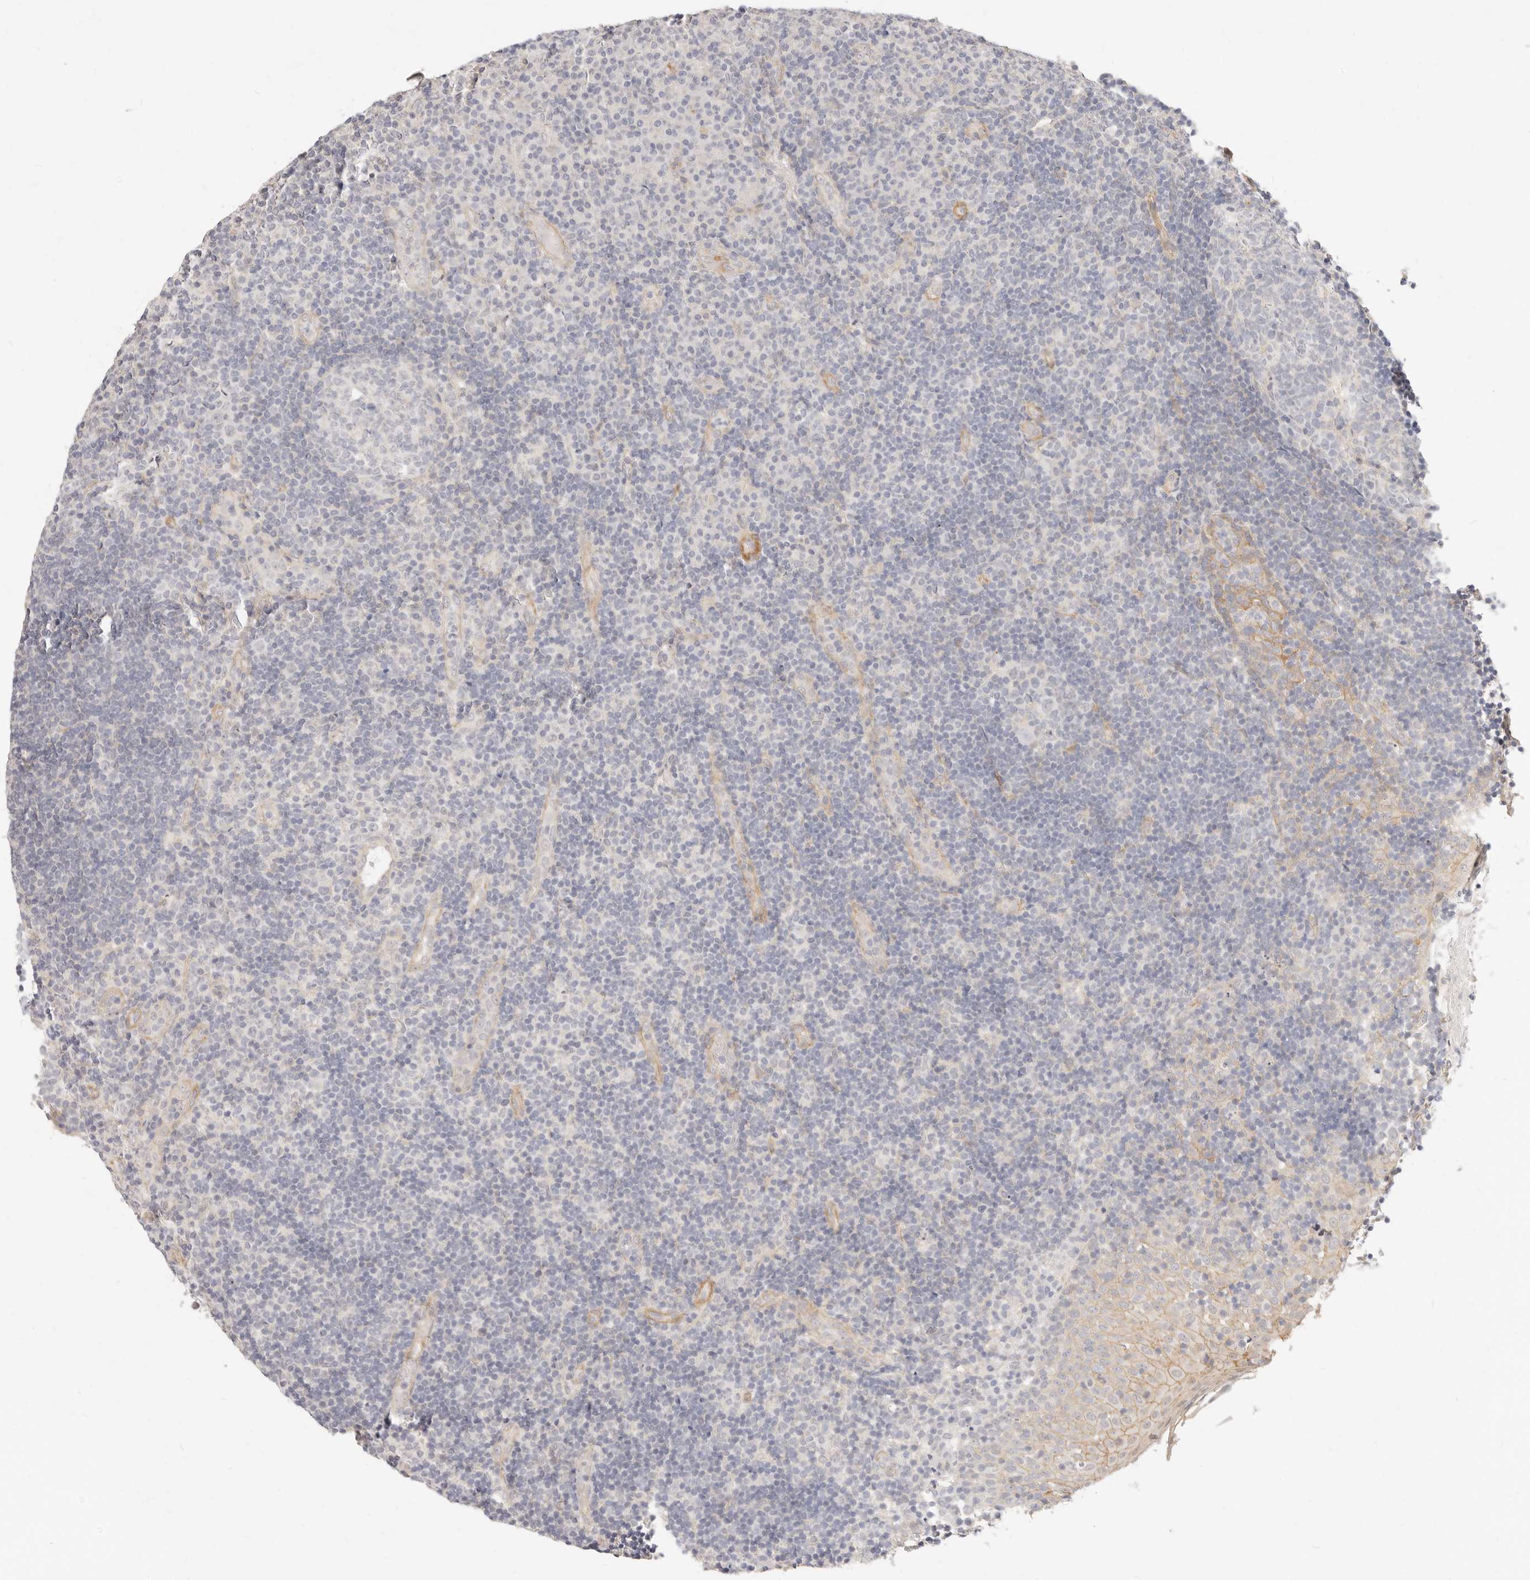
{"staining": {"intensity": "negative", "quantity": "none", "location": "none"}, "tissue": "tonsil", "cell_type": "Germinal center cells", "image_type": "normal", "snomed": [{"axis": "morphology", "description": "Normal tissue, NOS"}, {"axis": "topography", "description": "Tonsil"}], "caption": "Immunohistochemistry (IHC) histopathology image of normal tonsil: human tonsil stained with DAB shows no significant protein expression in germinal center cells.", "gene": "UBXN10", "patient": {"sex": "female", "age": 40}}